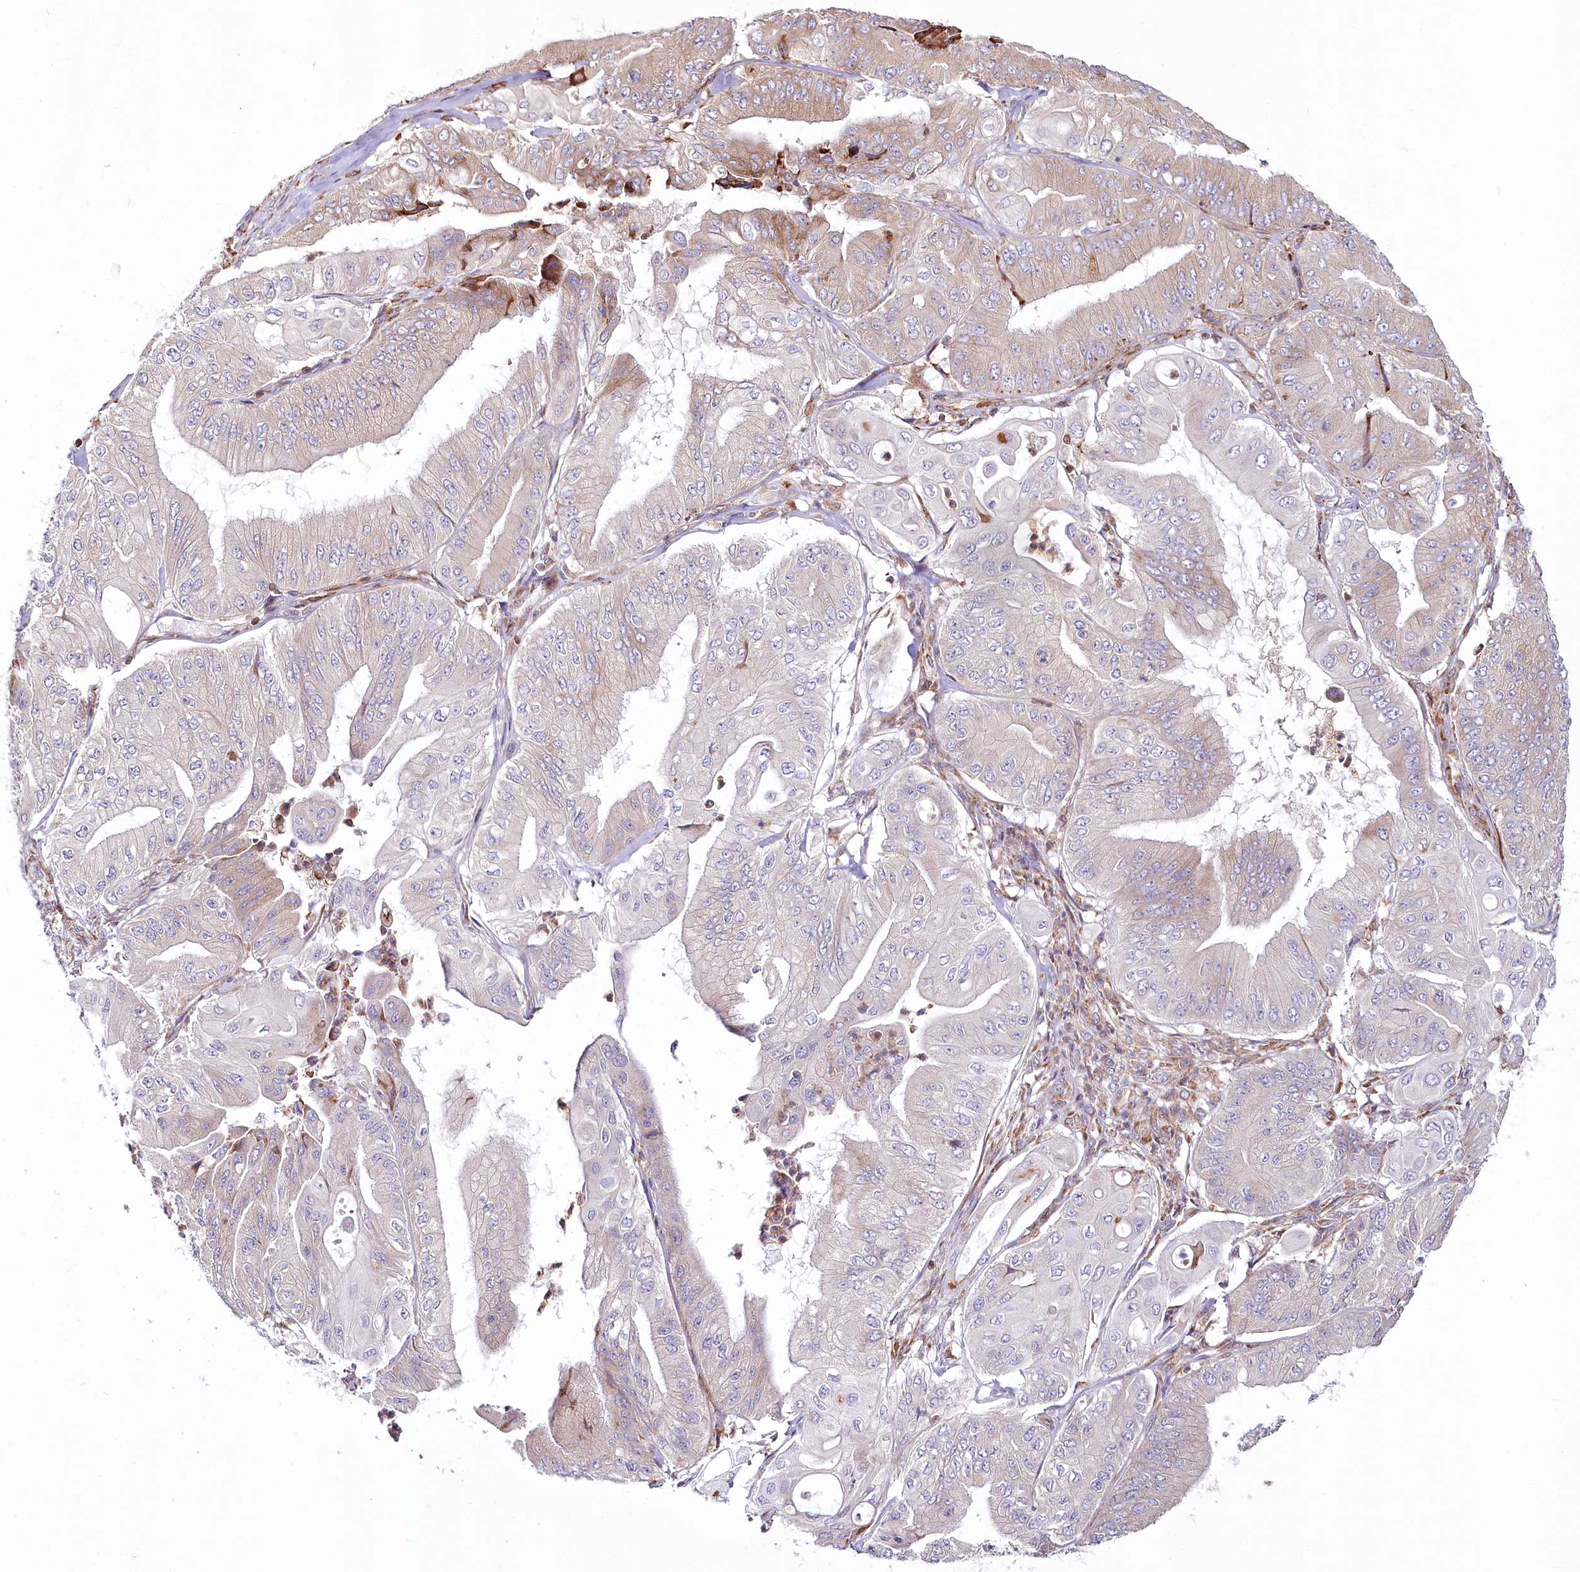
{"staining": {"intensity": "weak", "quantity": "<25%", "location": "cytoplasmic/membranous"}, "tissue": "pancreatic cancer", "cell_type": "Tumor cells", "image_type": "cancer", "snomed": [{"axis": "morphology", "description": "Adenocarcinoma, NOS"}, {"axis": "topography", "description": "Pancreas"}], "caption": "Immunohistochemistry of human adenocarcinoma (pancreatic) displays no staining in tumor cells. Nuclei are stained in blue.", "gene": "POGLUT1", "patient": {"sex": "female", "age": 77}}